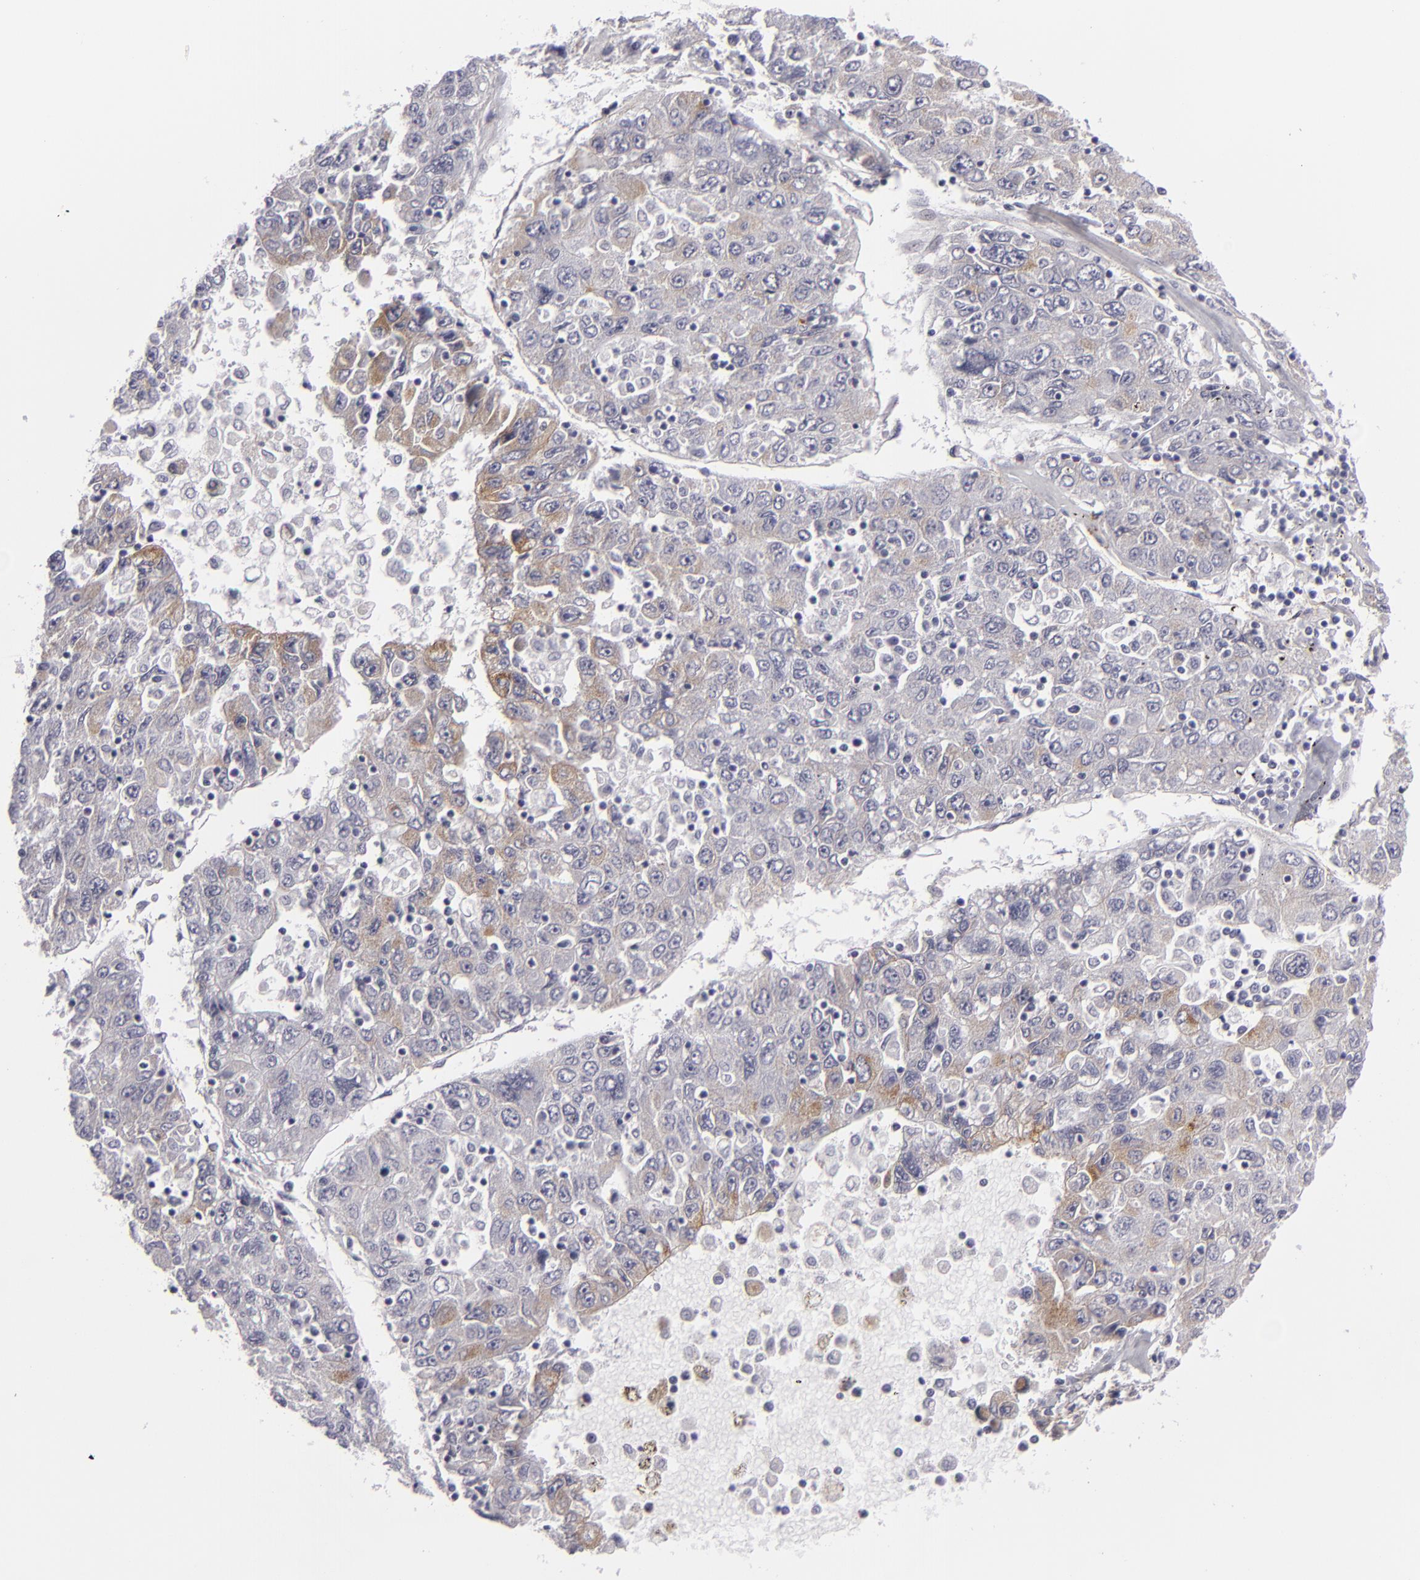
{"staining": {"intensity": "weak", "quantity": "<25%", "location": "cytoplasmic/membranous"}, "tissue": "liver cancer", "cell_type": "Tumor cells", "image_type": "cancer", "snomed": [{"axis": "morphology", "description": "Carcinoma, Hepatocellular, NOS"}, {"axis": "topography", "description": "Liver"}], "caption": "Immunohistochemical staining of human liver cancer exhibits no significant positivity in tumor cells. (DAB (3,3'-diaminobenzidine) immunohistochemistry visualized using brightfield microscopy, high magnification).", "gene": "JUP", "patient": {"sex": "male", "age": 49}}